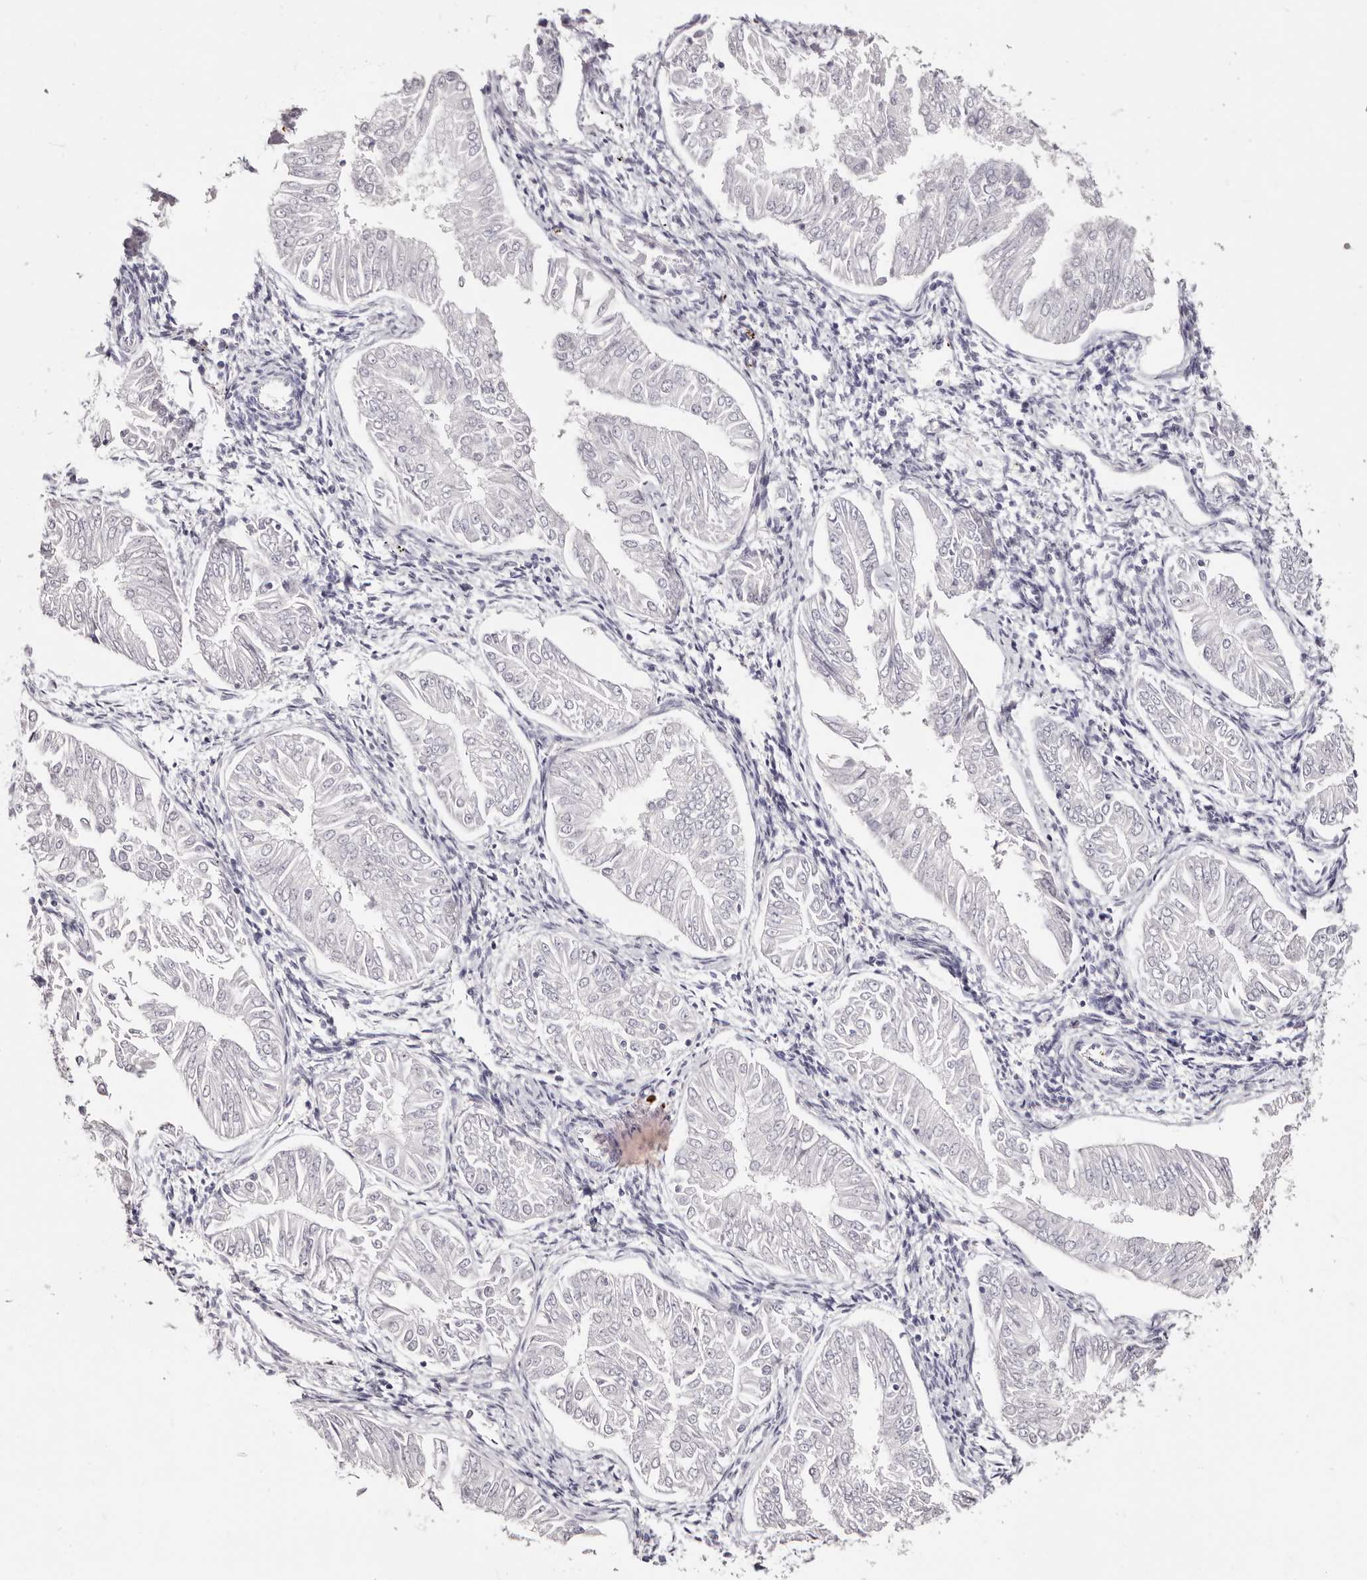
{"staining": {"intensity": "negative", "quantity": "none", "location": "none"}, "tissue": "endometrial cancer", "cell_type": "Tumor cells", "image_type": "cancer", "snomed": [{"axis": "morphology", "description": "Adenocarcinoma, NOS"}, {"axis": "topography", "description": "Endometrium"}], "caption": "Immunohistochemistry (IHC) photomicrograph of neoplastic tissue: human adenocarcinoma (endometrial) stained with DAB reveals no significant protein expression in tumor cells.", "gene": "PF4", "patient": {"sex": "female", "age": 53}}